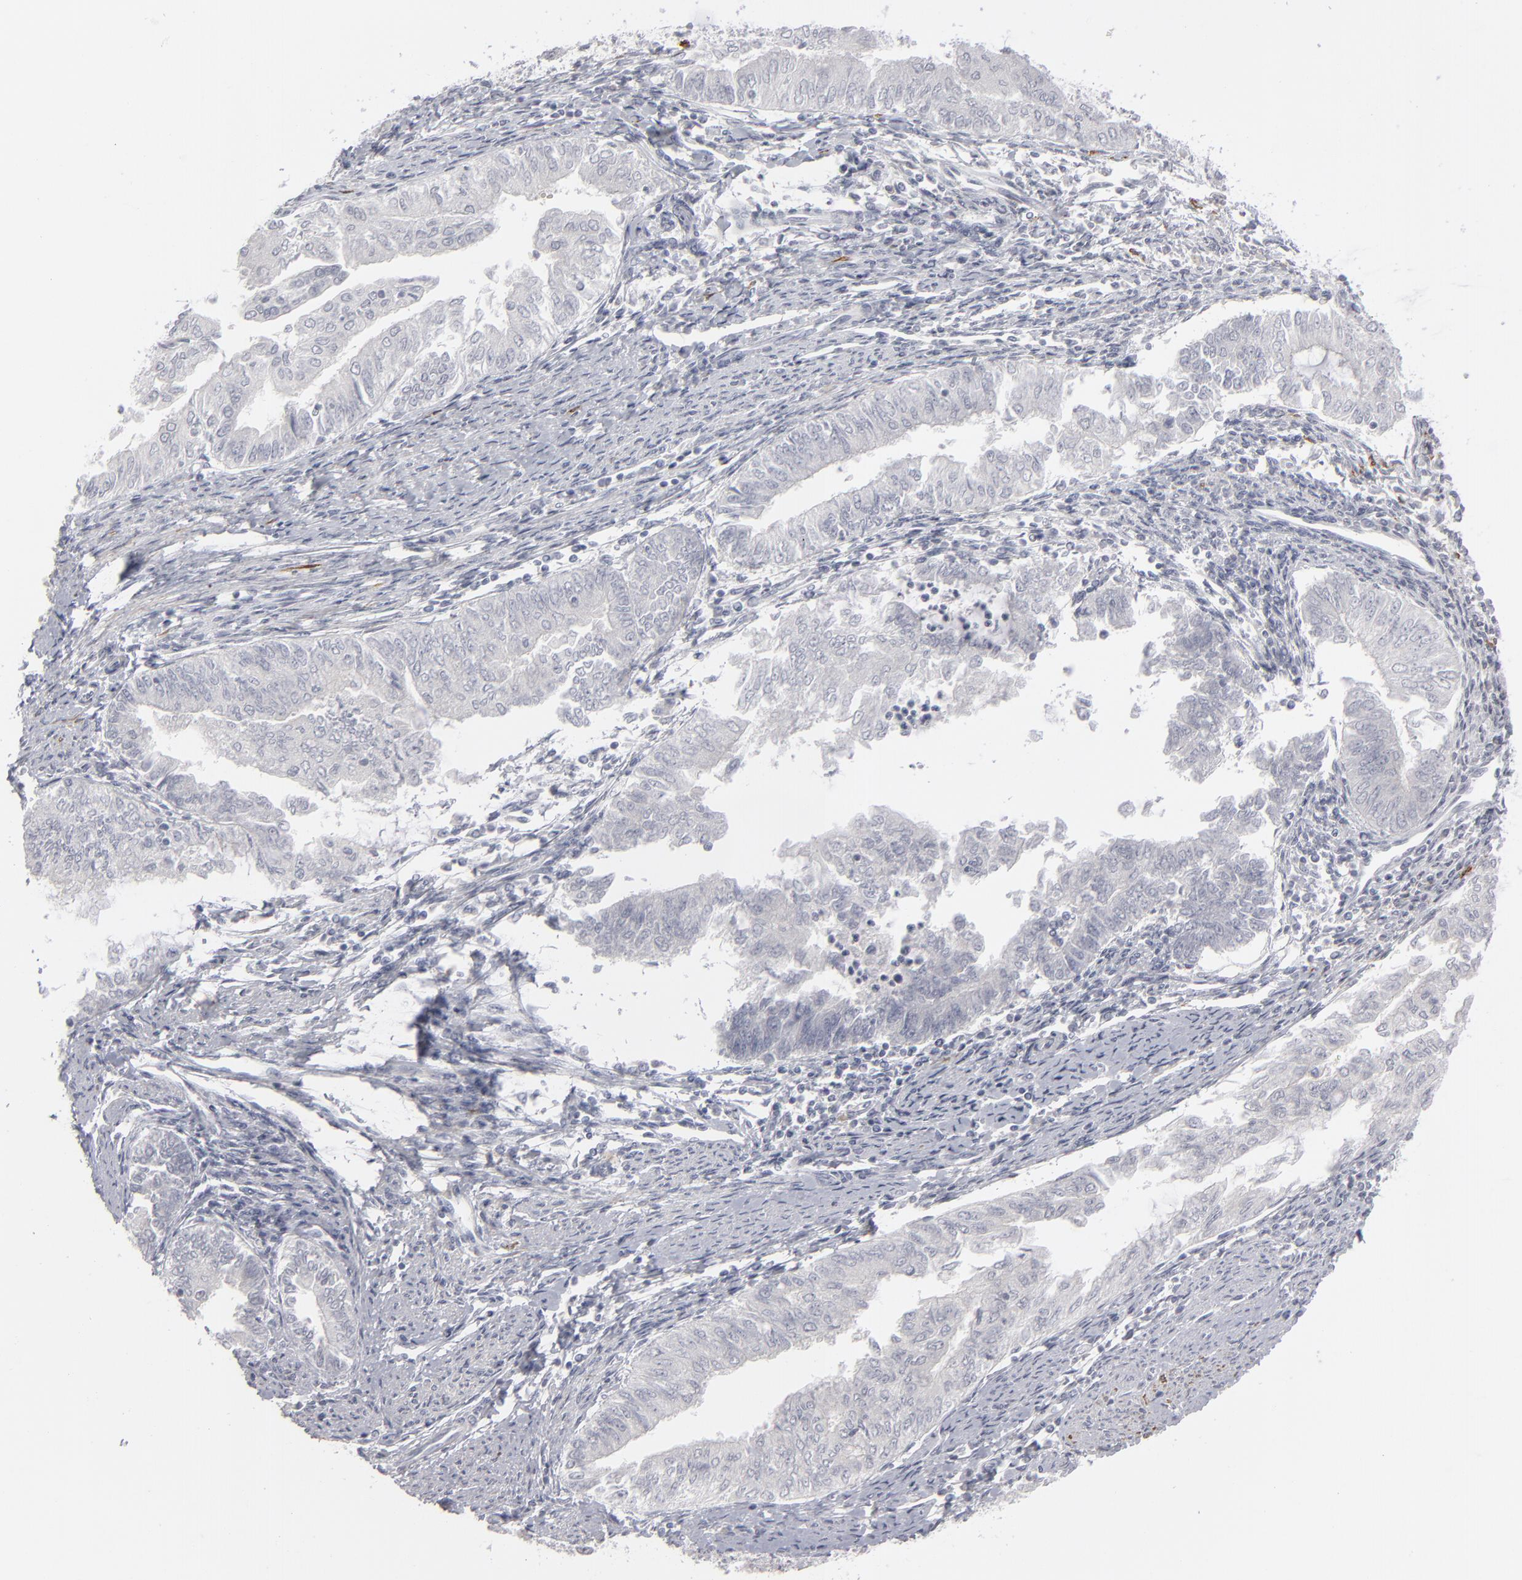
{"staining": {"intensity": "negative", "quantity": "none", "location": "none"}, "tissue": "endometrial cancer", "cell_type": "Tumor cells", "image_type": "cancer", "snomed": [{"axis": "morphology", "description": "Adenocarcinoma, NOS"}, {"axis": "topography", "description": "Endometrium"}], "caption": "Endometrial cancer stained for a protein using immunohistochemistry reveals no expression tumor cells.", "gene": "KIAA1210", "patient": {"sex": "female", "age": 66}}